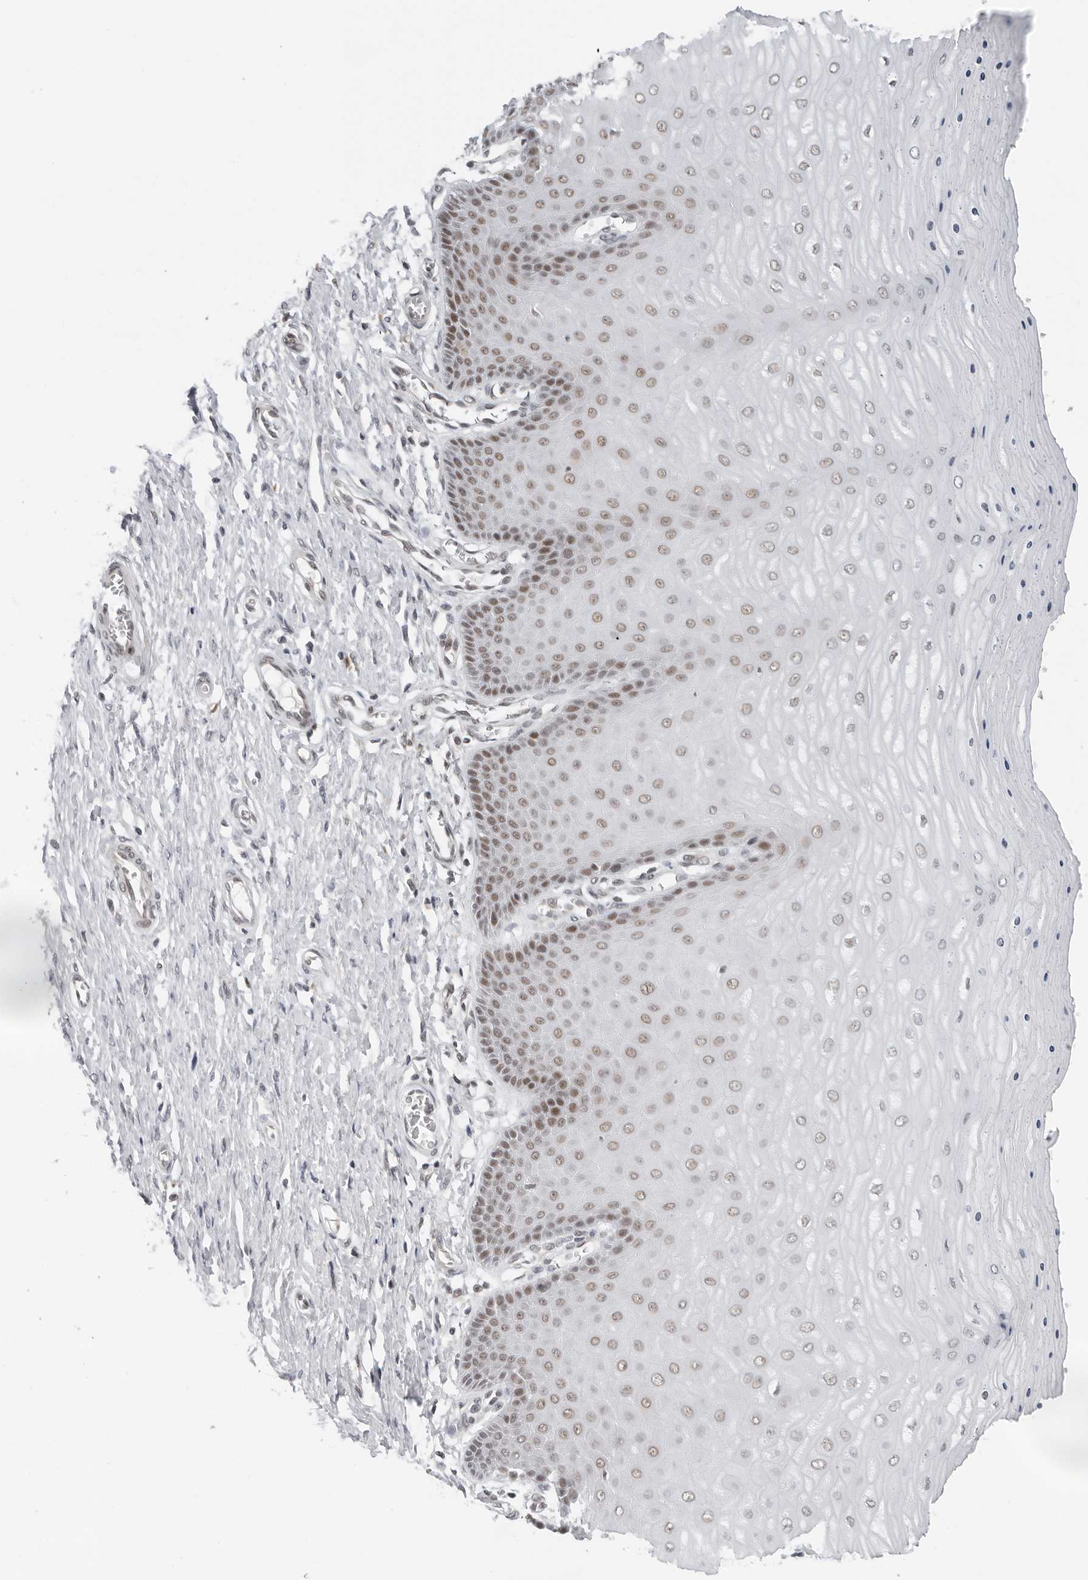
{"staining": {"intensity": "weak", "quantity": "<25%", "location": "nuclear"}, "tissue": "cervix", "cell_type": "Glandular cells", "image_type": "normal", "snomed": [{"axis": "morphology", "description": "Normal tissue, NOS"}, {"axis": "topography", "description": "Cervix"}], "caption": "This photomicrograph is of unremarkable cervix stained with immunohistochemistry (IHC) to label a protein in brown with the nuclei are counter-stained blue. There is no expression in glandular cells.", "gene": "TOX4", "patient": {"sex": "female", "age": 55}}